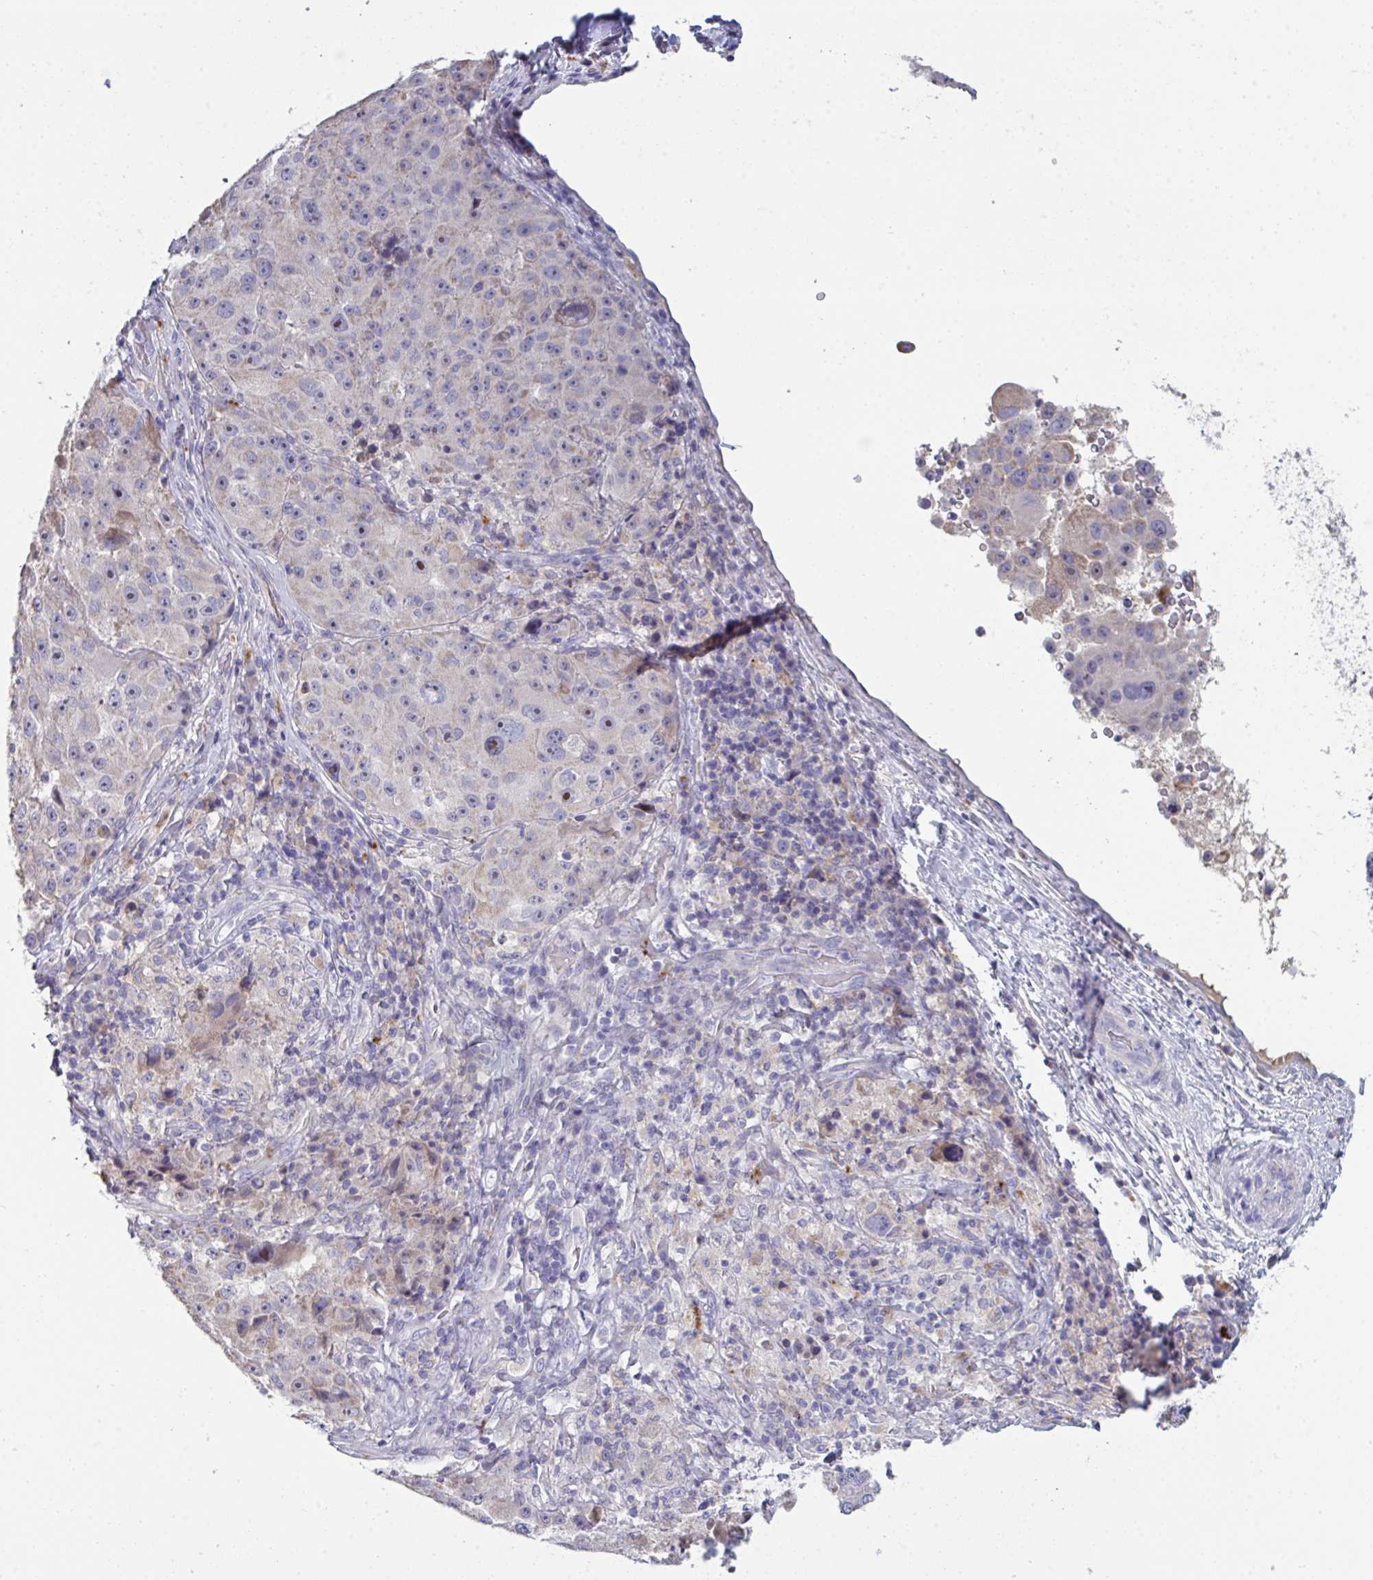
{"staining": {"intensity": "weak", "quantity": "<25%", "location": "nuclear"}, "tissue": "melanoma", "cell_type": "Tumor cells", "image_type": "cancer", "snomed": [{"axis": "morphology", "description": "Malignant melanoma, Metastatic site"}, {"axis": "topography", "description": "Lymph node"}], "caption": "Tumor cells show no significant protein expression in melanoma.", "gene": "HGFAC", "patient": {"sex": "male", "age": 62}}